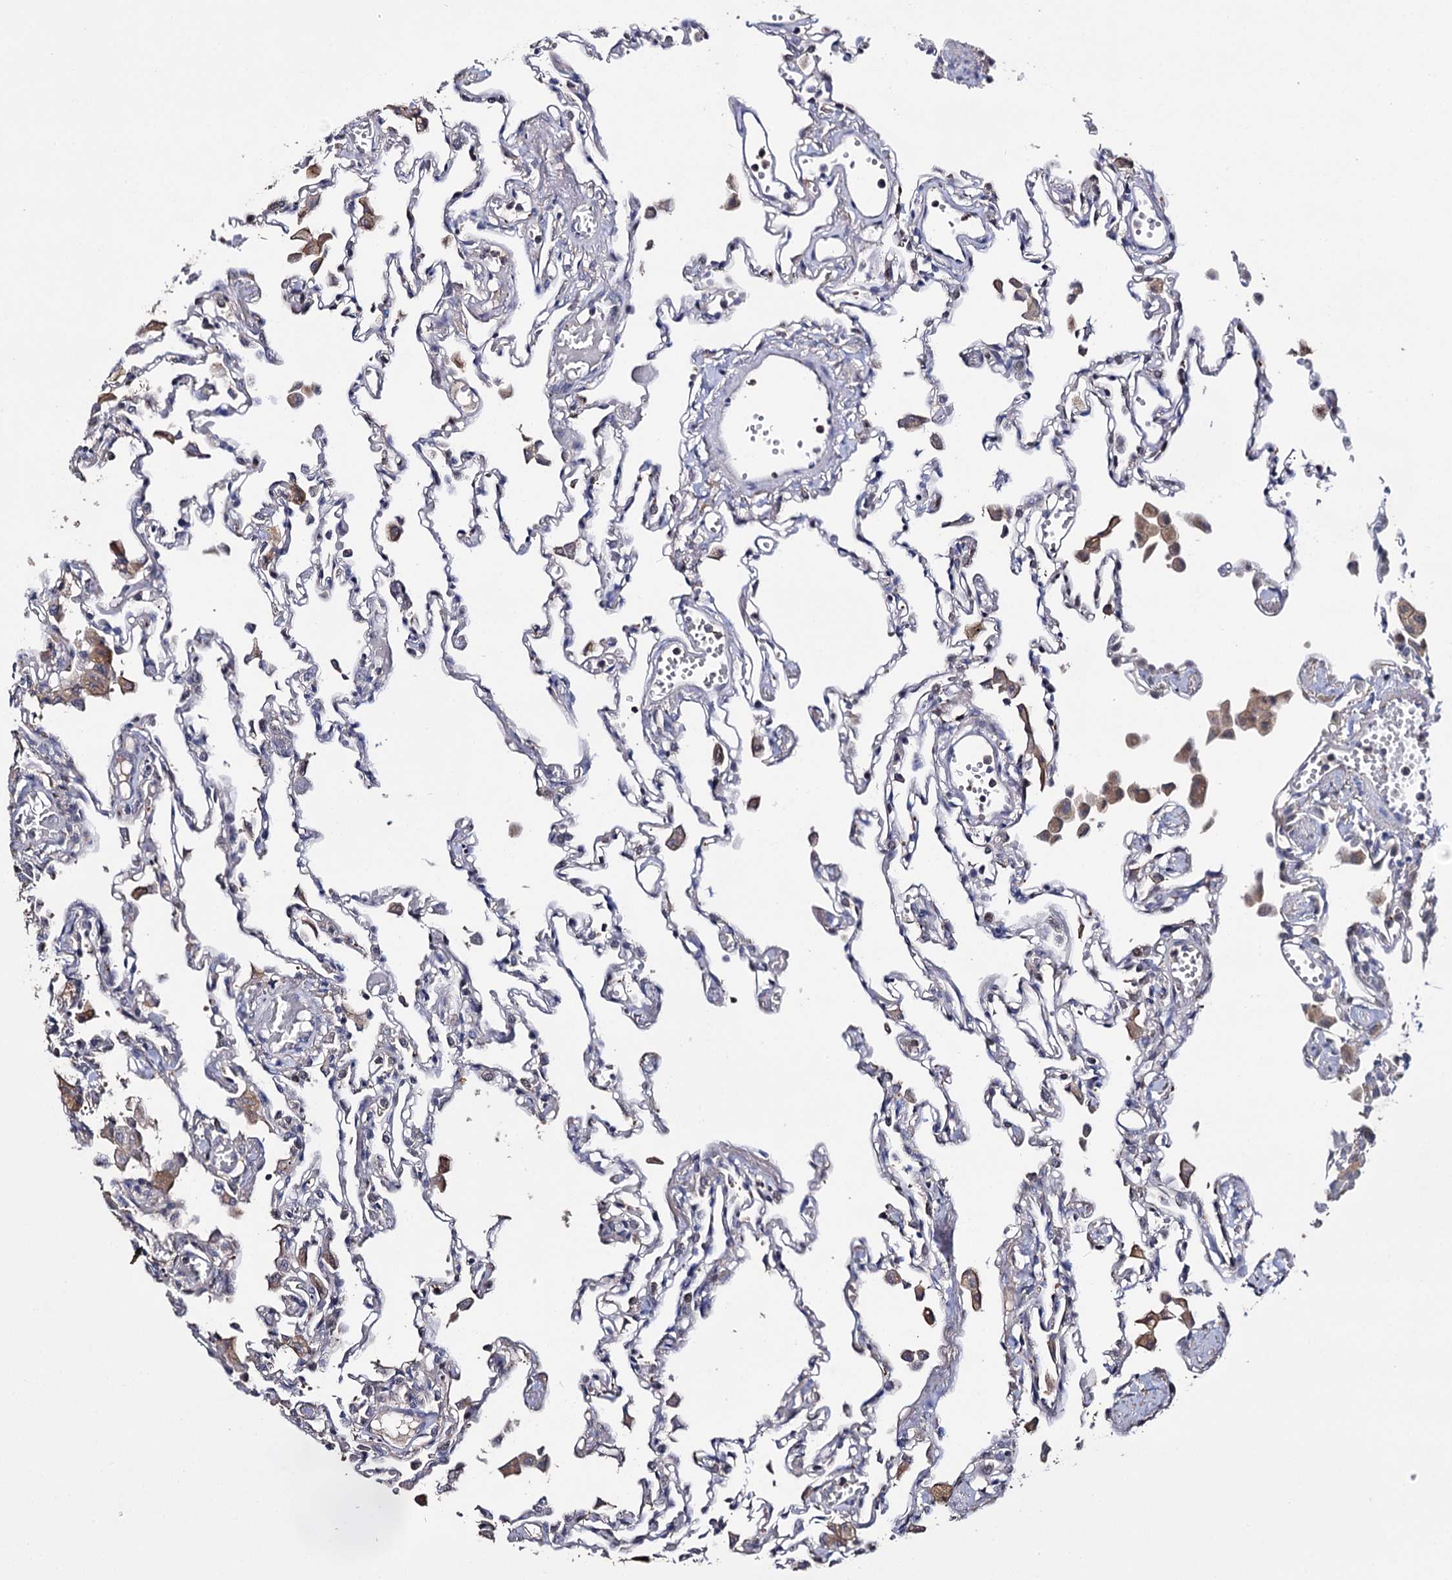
{"staining": {"intensity": "negative", "quantity": "none", "location": "none"}, "tissue": "lung", "cell_type": "Alveolar cells", "image_type": "normal", "snomed": [{"axis": "morphology", "description": "Normal tissue, NOS"}, {"axis": "topography", "description": "Bronchus"}, {"axis": "topography", "description": "Lung"}], "caption": "Photomicrograph shows no protein positivity in alveolar cells of benign lung.", "gene": "DNAH6", "patient": {"sex": "female", "age": 49}}